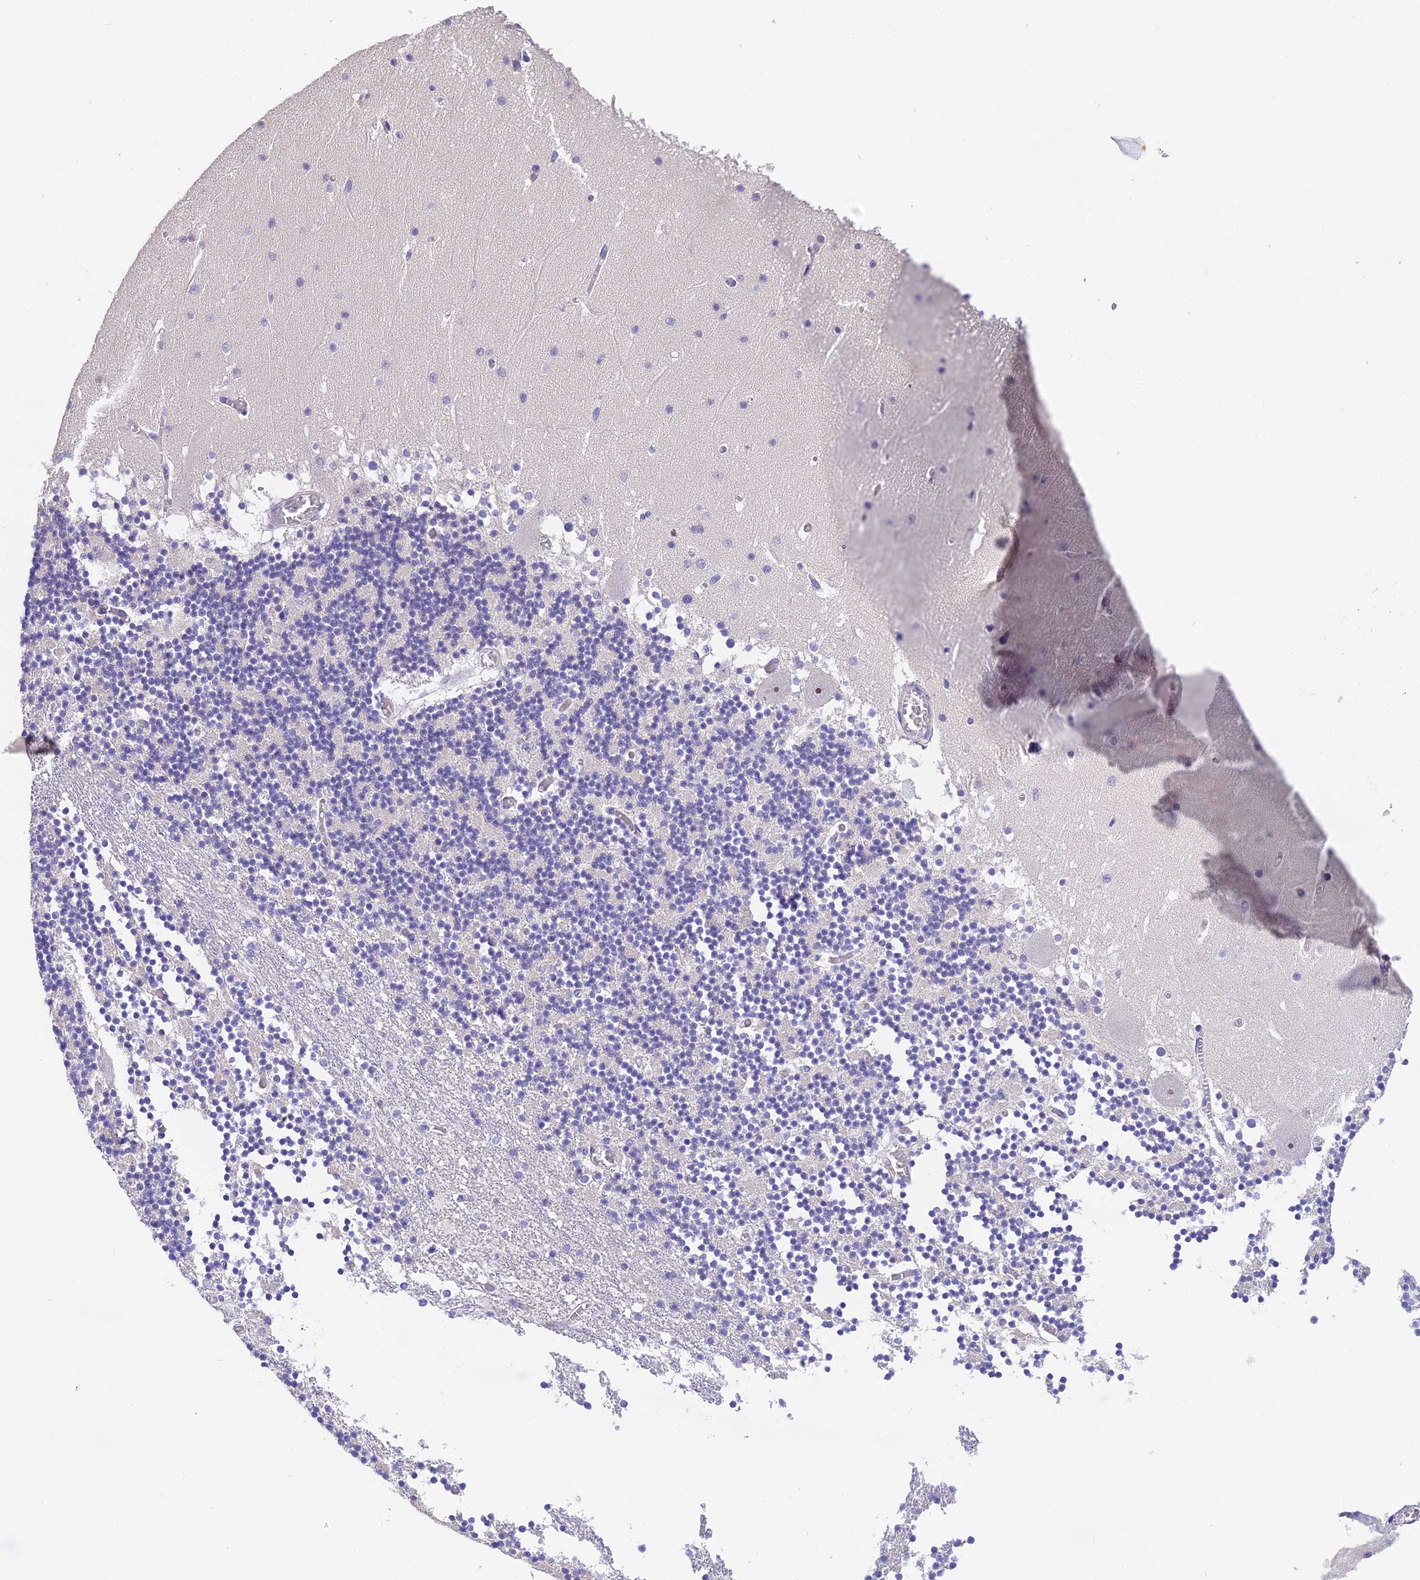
{"staining": {"intensity": "negative", "quantity": "none", "location": "none"}, "tissue": "cerebellum", "cell_type": "Cells in granular layer", "image_type": "normal", "snomed": [{"axis": "morphology", "description": "Normal tissue, NOS"}, {"axis": "topography", "description": "Cerebellum"}], "caption": "High power microscopy photomicrograph of an immunohistochemistry image of benign cerebellum, revealing no significant positivity in cells in granular layer.", "gene": "LPXN", "patient": {"sex": "female", "age": 28}}